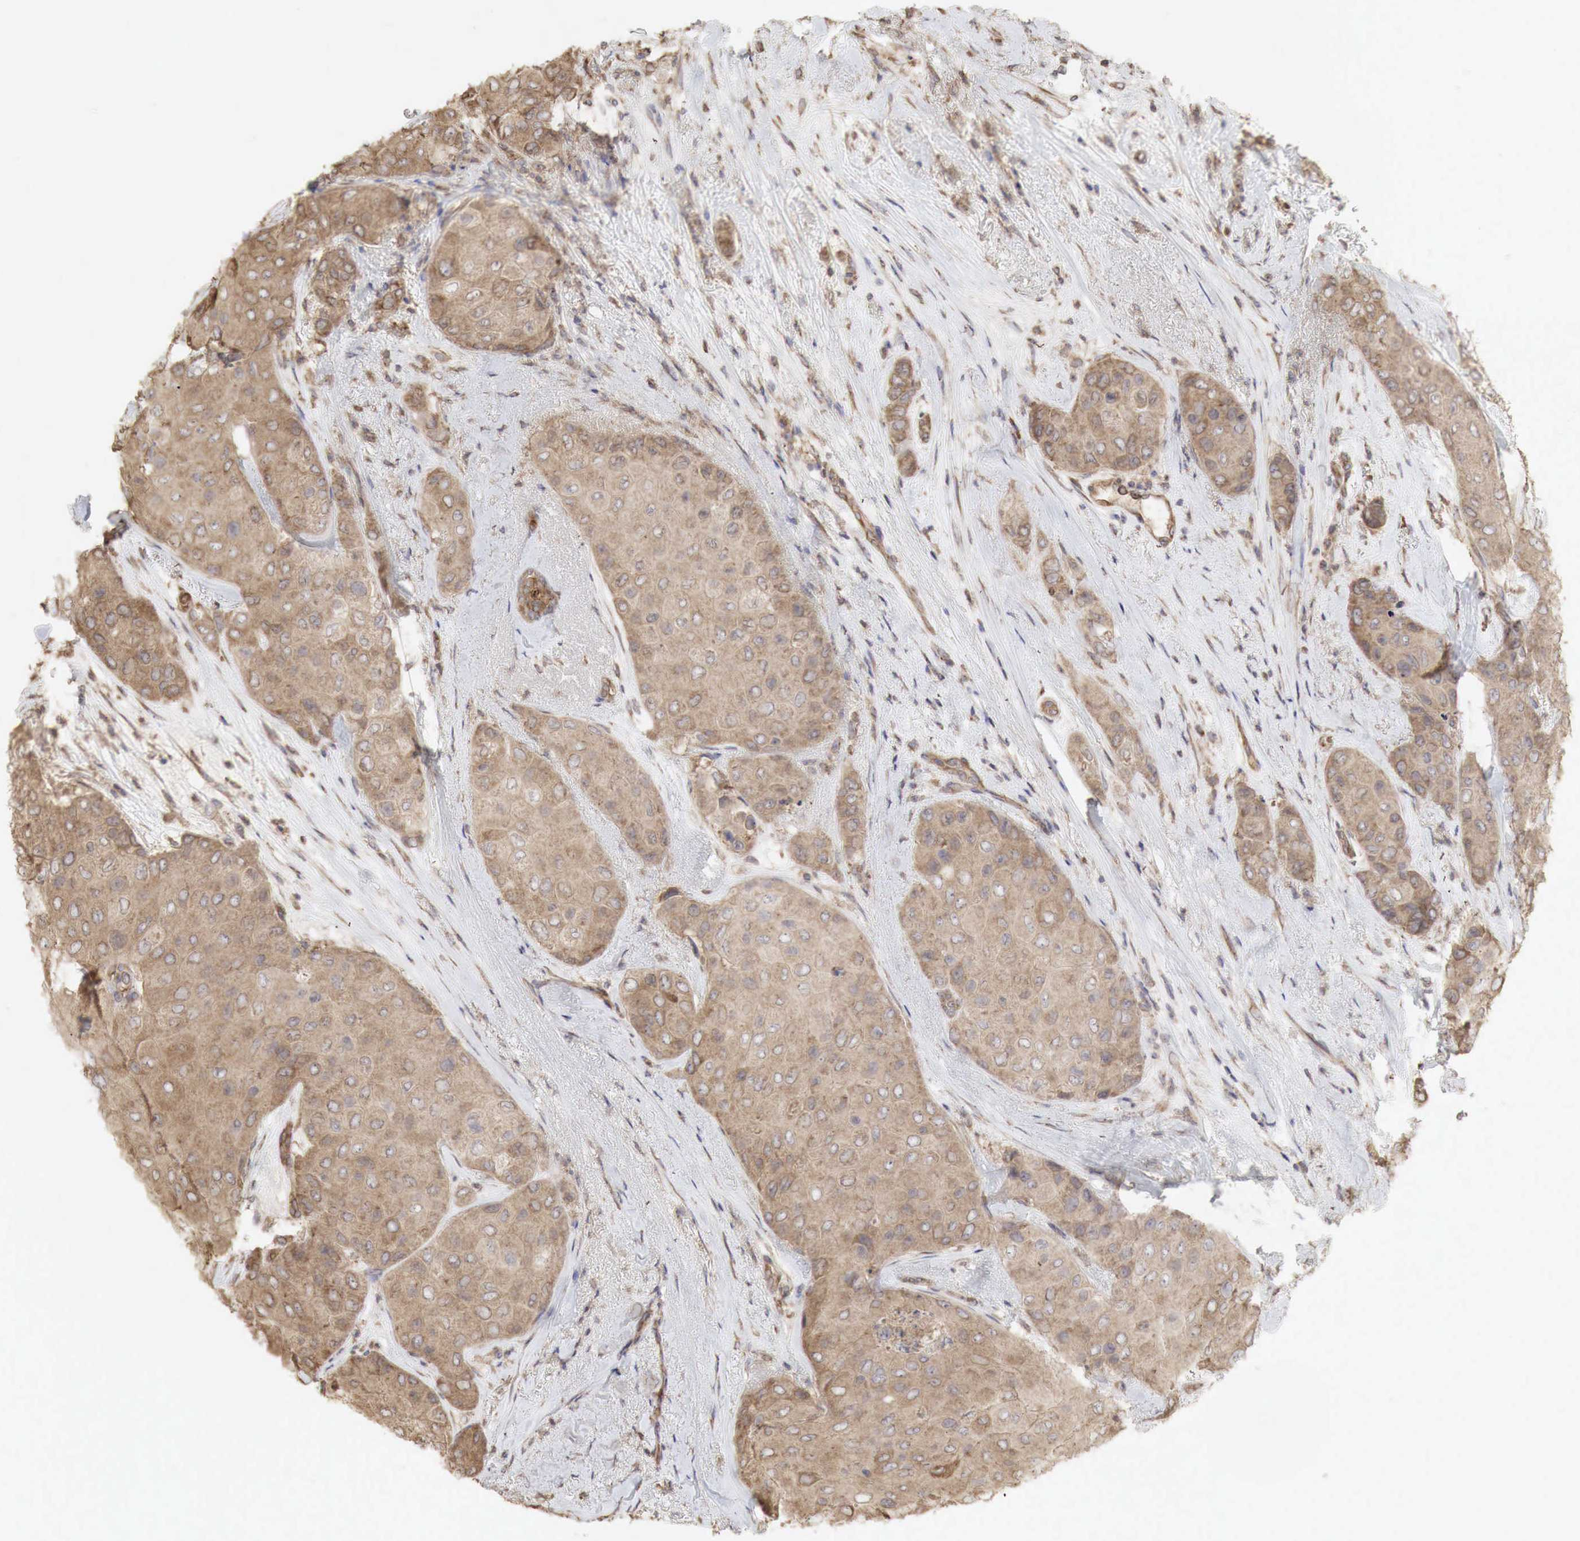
{"staining": {"intensity": "weak", "quantity": ">75%", "location": "cytoplasmic/membranous"}, "tissue": "breast cancer", "cell_type": "Tumor cells", "image_type": "cancer", "snomed": [{"axis": "morphology", "description": "Duct carcinoma"}, {"axis": "topography", "description": "Breast"}], "caption": "This is a photomicrograph of immunohistochemistry (IHC) staining of breast cancer, which shows weak expression in the cytoplasmic/membranous of tumor cells.", "gene": "PABPC5", "patient": {"sex": "female", "age": 68}}